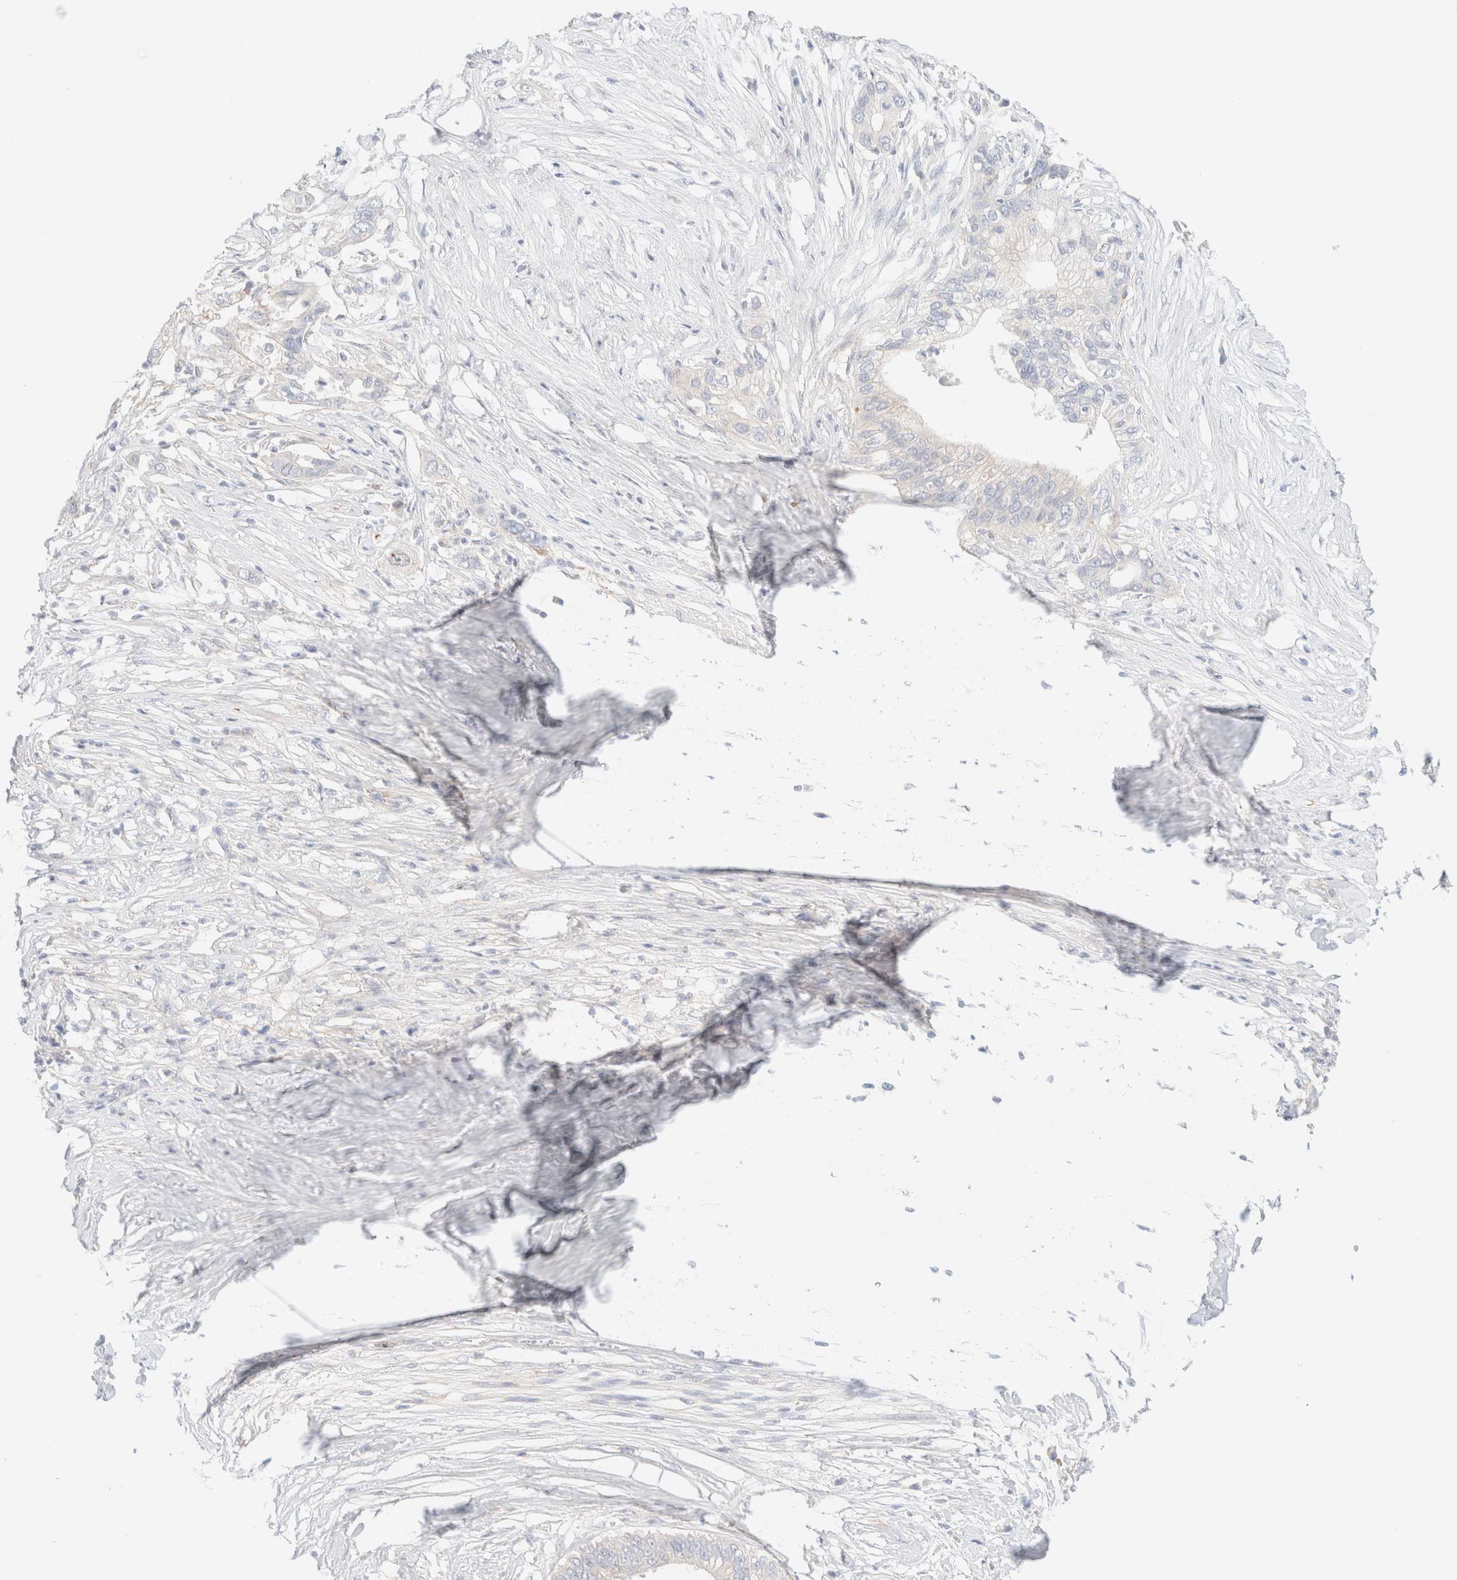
{"staining": {"intensity": "negative", "quantity": "none", "location": "none"}, "tissue": "pancreatic cancer", "cell_type": "Tumor cells", "image_type": "cancer", "snomed": [{"axis": "morphology", "description": "Normal tissue, NOS"}, {"axis": "morphology", "description": "Adenocarcinoma, NOS"}, {"axis": "topography", "description": "Pancreas"}, {"axis": "topography", "description": "Peripheral nerve tissue"}], "caption": "Adenocarcinoma (pancreatic) was stained to show a protein in brown. There is no significant staining in tumor cells.", "gene": "SARM1", "patient": {"sex": "male", "age": 59}}